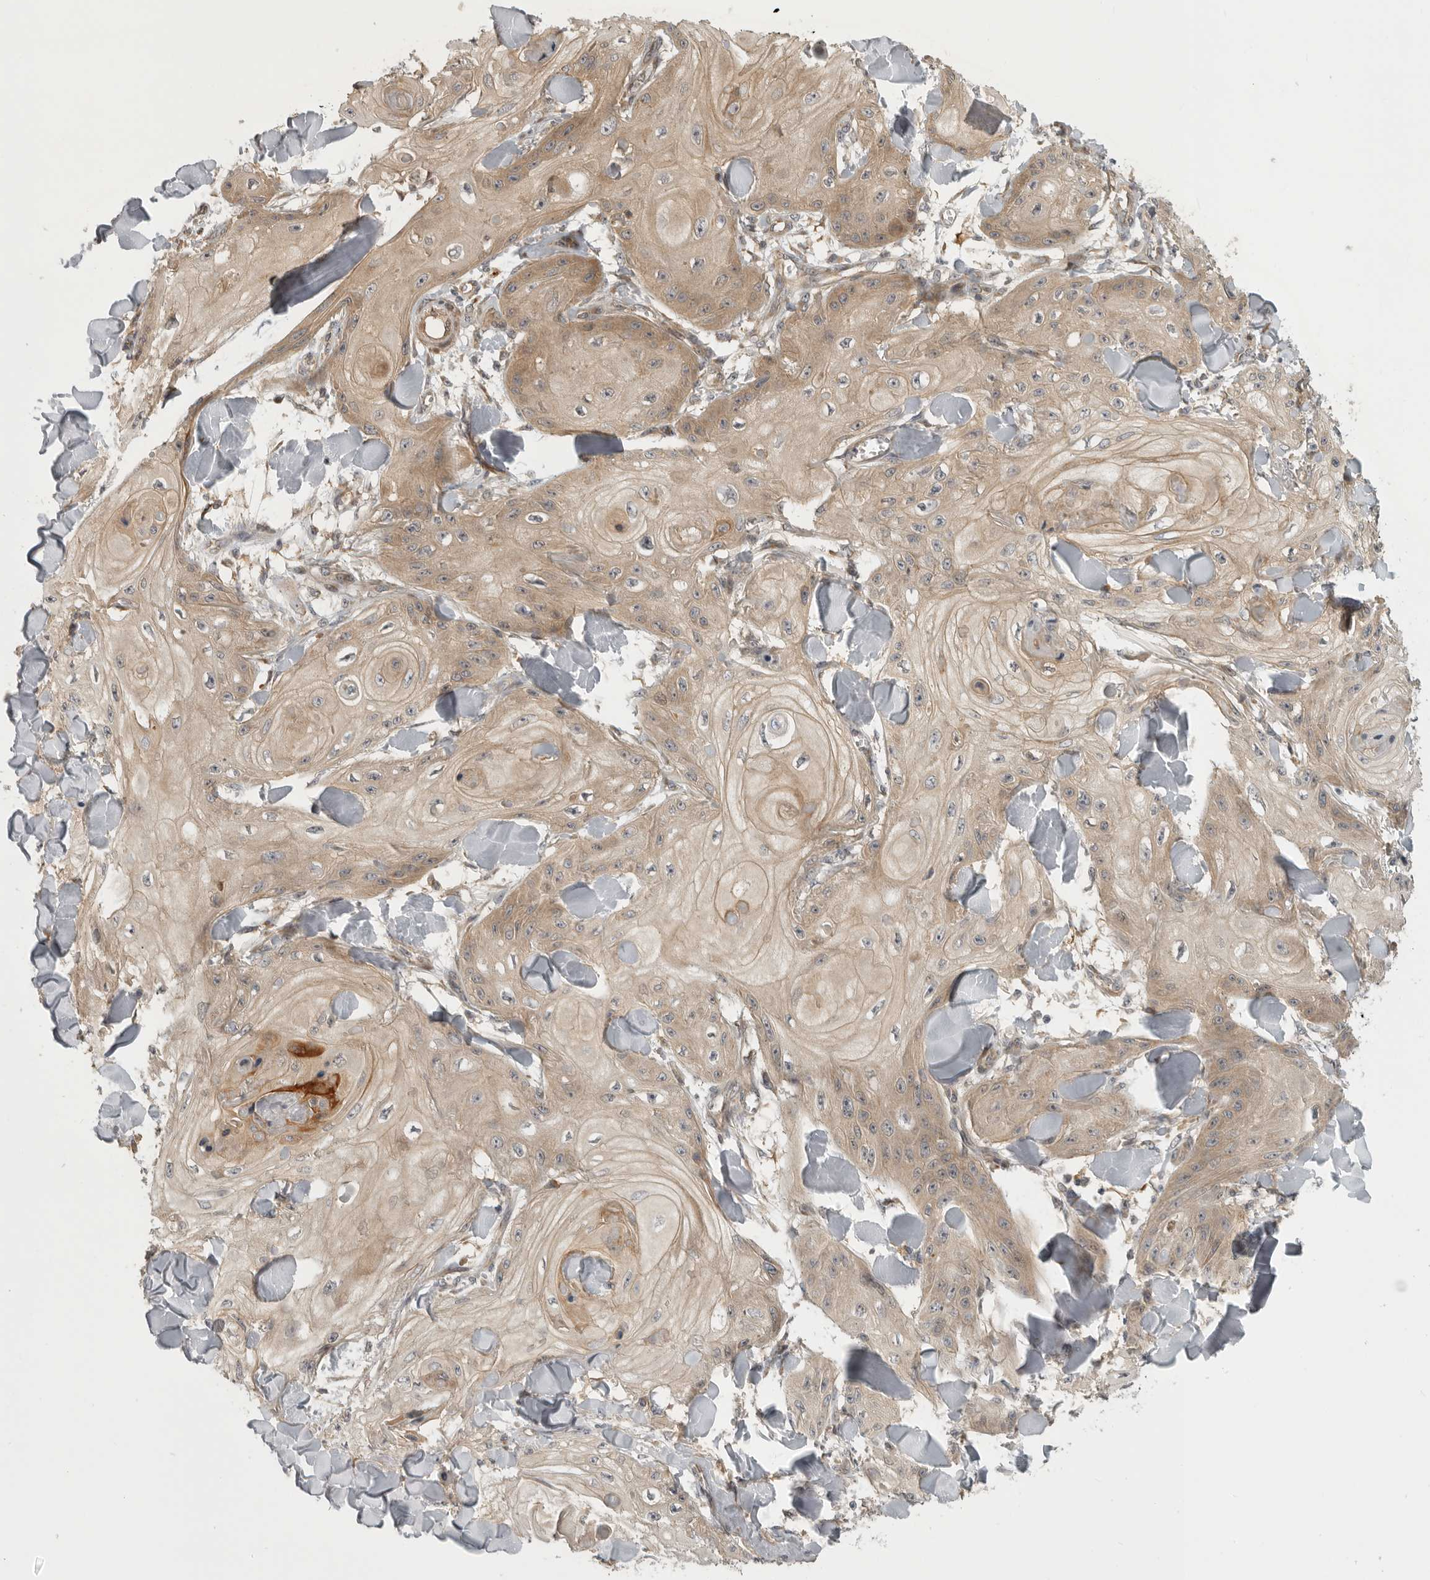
{"staining": {"intensity": "weak", "quantity": ">75%", "location": "cytoplasmic/membranous"}, "tissue": "skin cancer", "cell_type": "Tumor cells", "image_type": "cancer", "snomed": [{"axis": "morphology", "description": "Squamous cell carcinoma, NOS"}, {"axis": "topography", "description": "Skin"}], "caption": "A histopathology image of human skin cancer stained for a protein shows weak cytoplasmic/membranous brown staining in tumor cells. Ihc stains the protein in brown and the nuclei are stained blue.", "gene": "CUEDC1", "patient": {"sex": "male", "age": 74}}